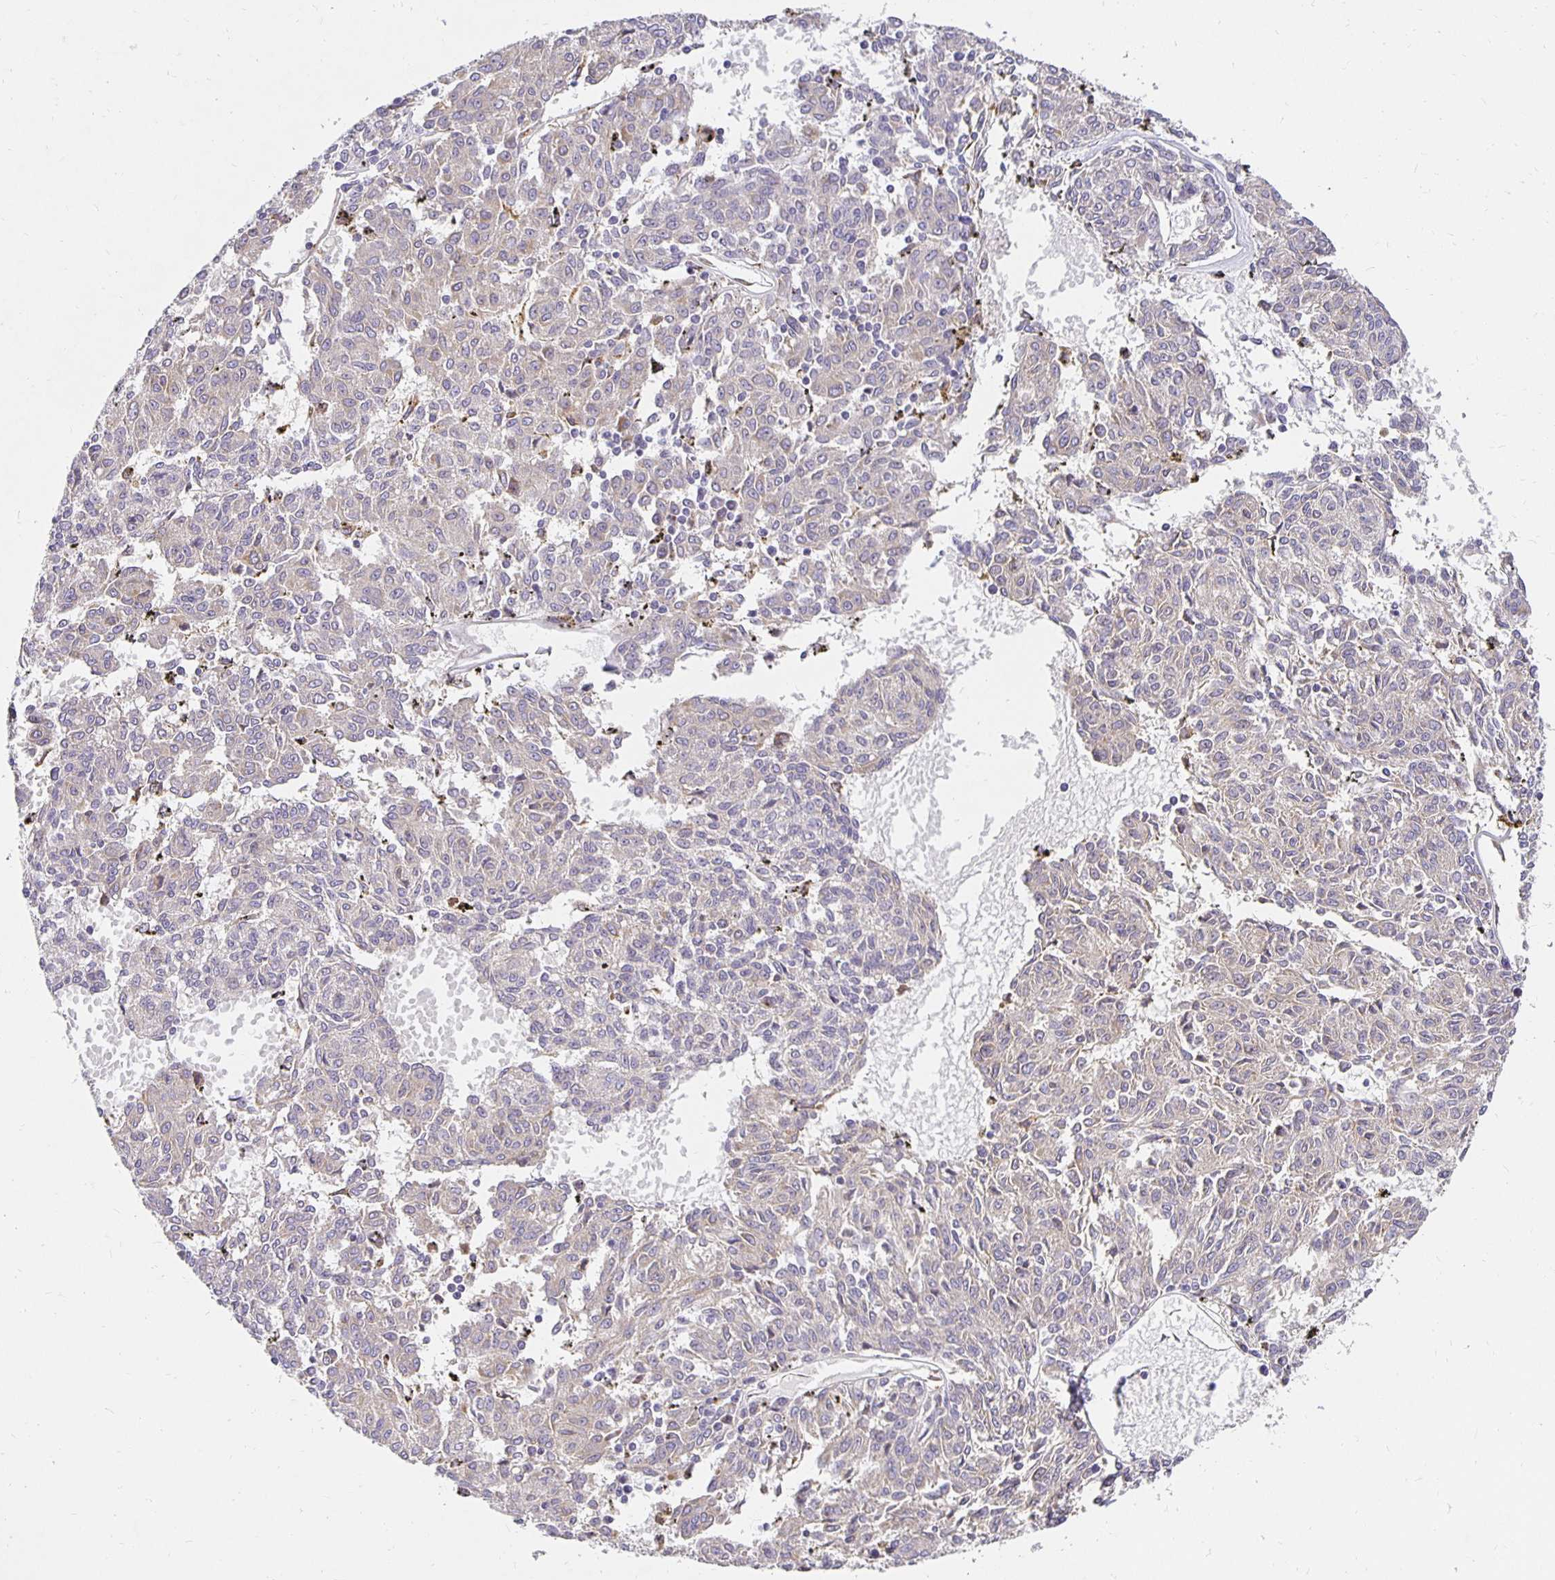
{"staining": {"intensity": "weak", "quantity": "<25%", "location": "cytoplasmic/membranous"}, "tissue": "melanoma", "cell_type": "Tumor cells", "image_type": "cancer", "snomed": [{"axis": "morphology", "description": "Malignant melanoma, NOS"}, {"axis": "topography", "description": "Skin"}], "caption": "A micrograph of human melanoma is negative for staining in tumor cells.", "gene": "PLOD1", "patient": {"sex": "female", "age": 72}}